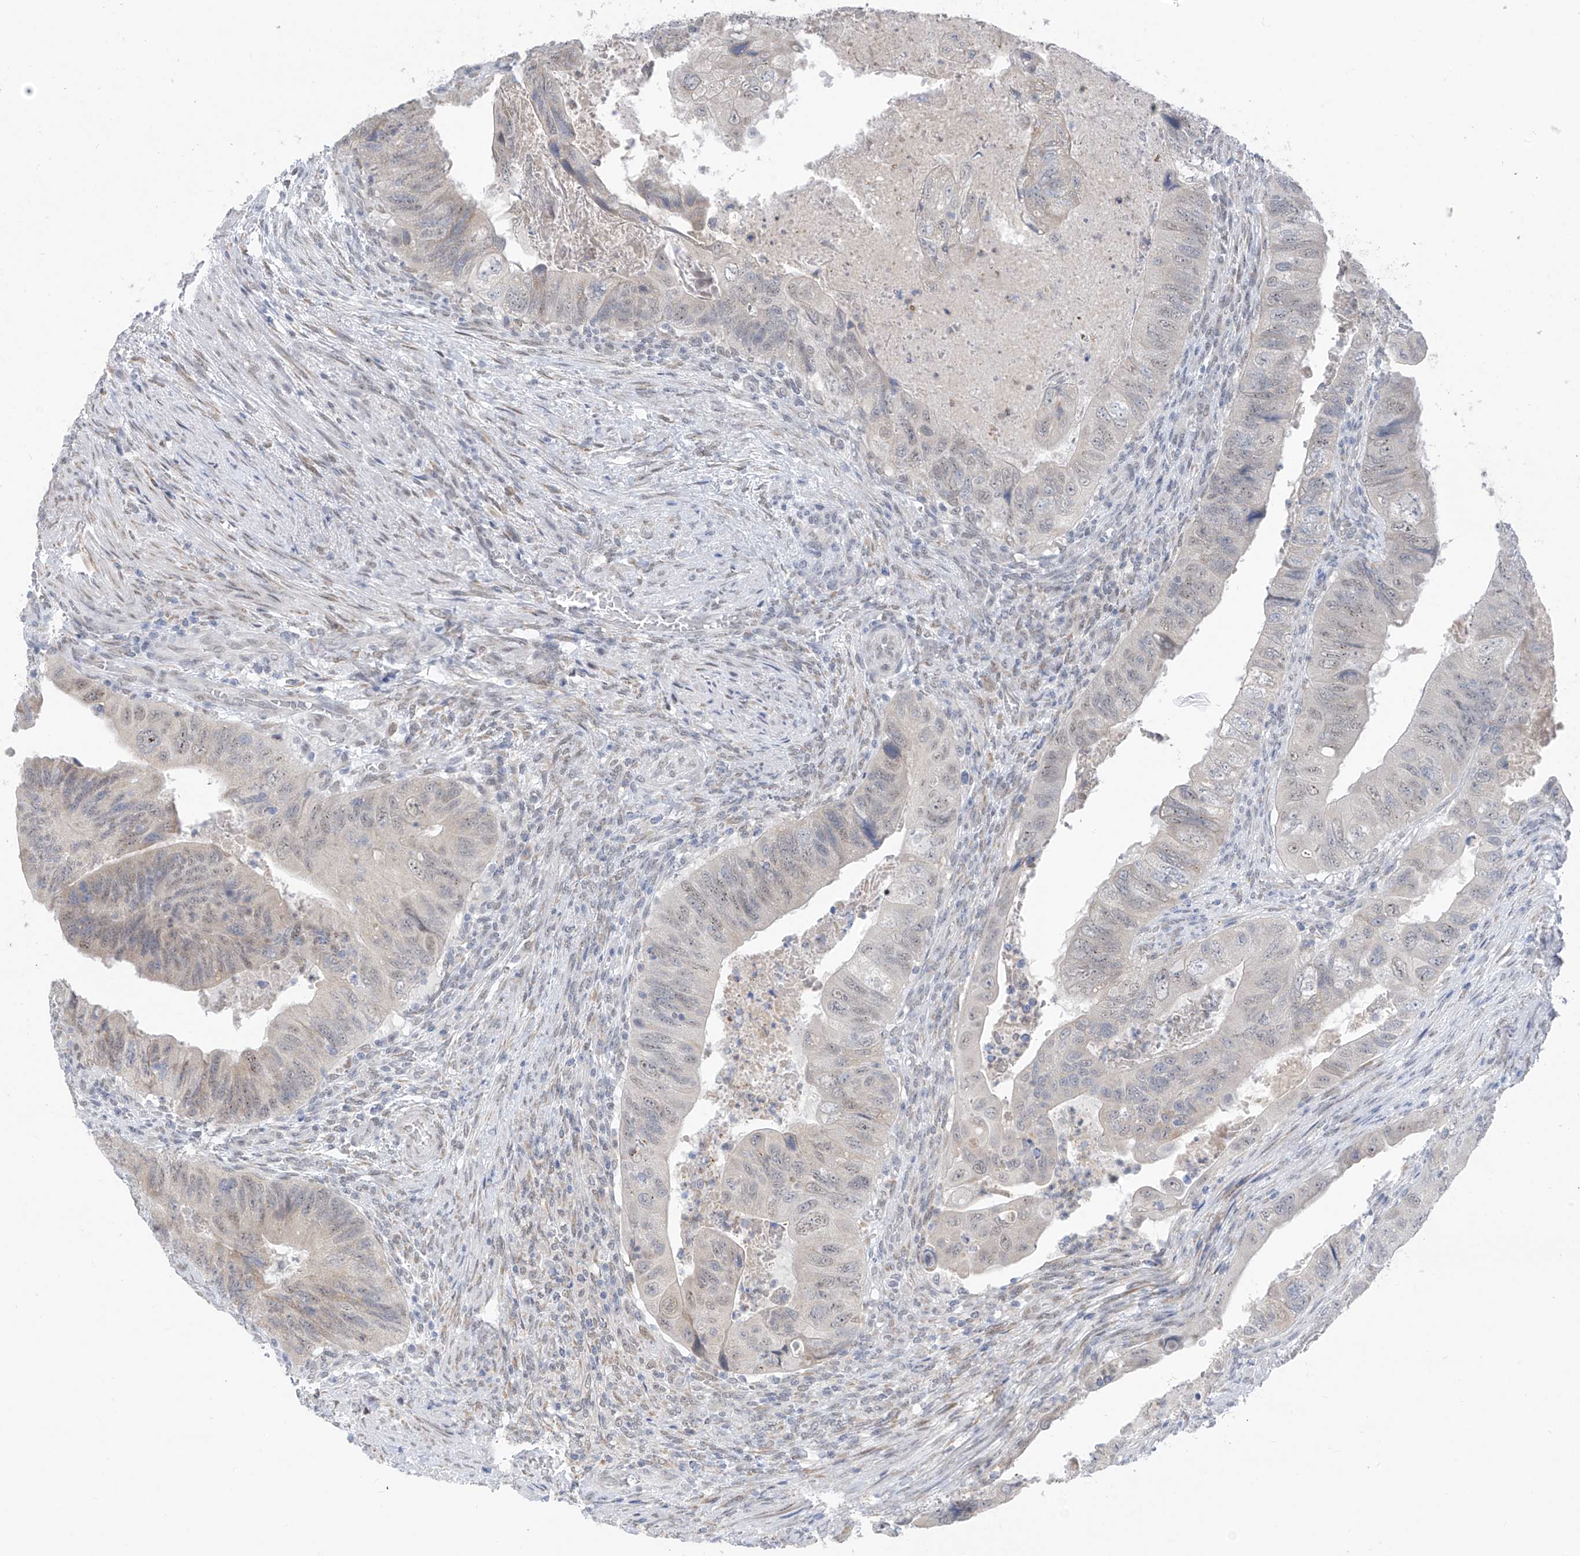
{"staining": {"intensity": "weak", "quantity": "<25%", "location": "nuclear"}, "tissue": "colorectal cancer", "cell_type": "Tumor cells", "image_type": "cancer", "snomed": [{"axis": "morphology", "description": "Adenocarcinoma, NOS"}, {"axis": "topography", "description": "Rectum"}], "caption": "There is no significant expression in tumor cells of colorectal adenocarcinoma. (DAB IHC, high magnification).", "gene": "CYP4V2", "patient": {"sex": "male", "age": 63}}